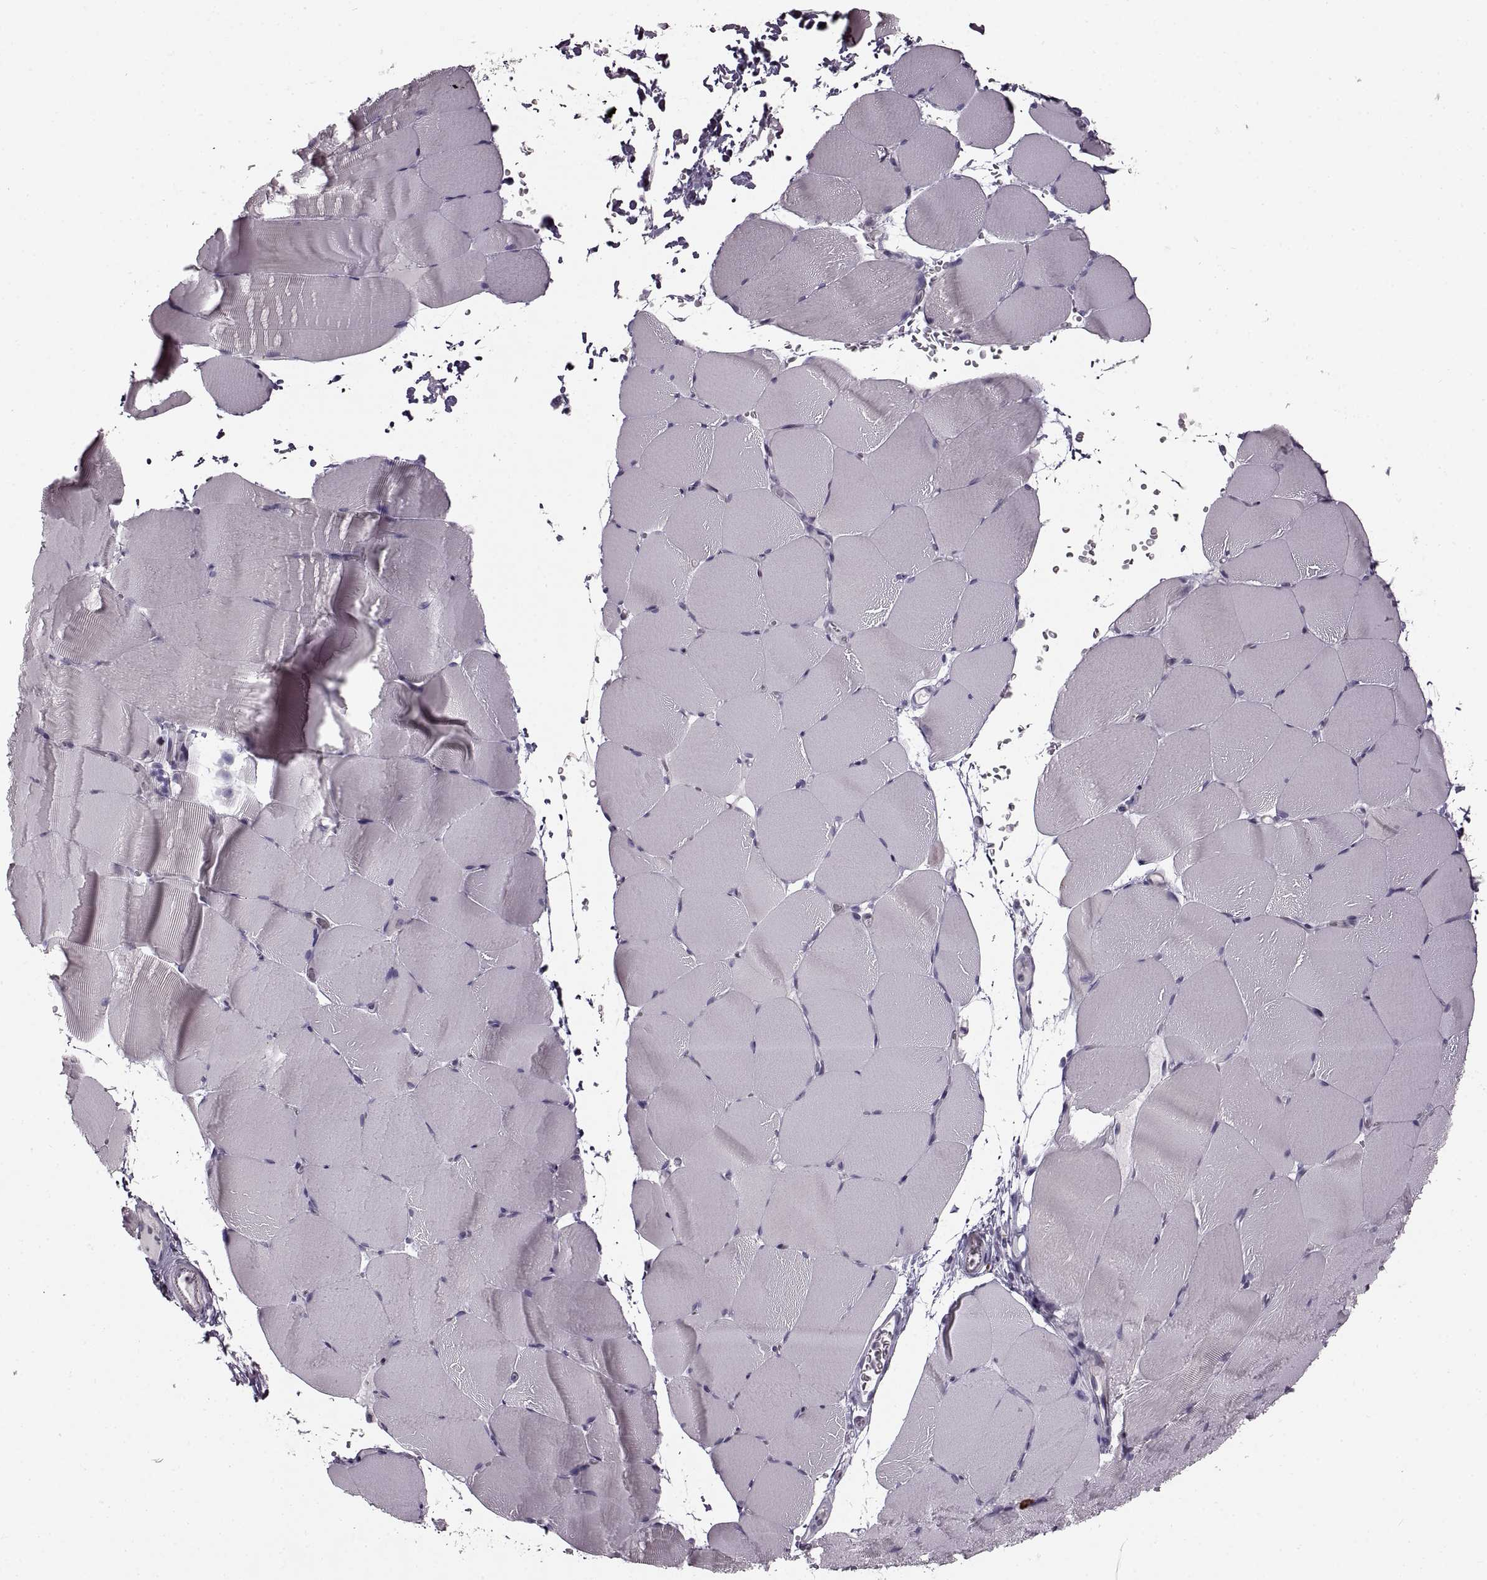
{"staining": {"intensity": "negative", "quantity": "none", "location": "none"}, "tissue": "skeletal muscle", "cell_type": "Myocytes", "image_type": "normal", "snomed": [{"axis": "morphology", "description": "Normal tissue, NOS"}, {"axis": "topography", "description": "Skeletal muscle"}], "caption": "Myocytes are negative for brown protein staining in normal skeletal muscle. (DAB IHC, high magnification).", "gene": "CNTN1", "patient": {"sex": "female", "age": 37}}